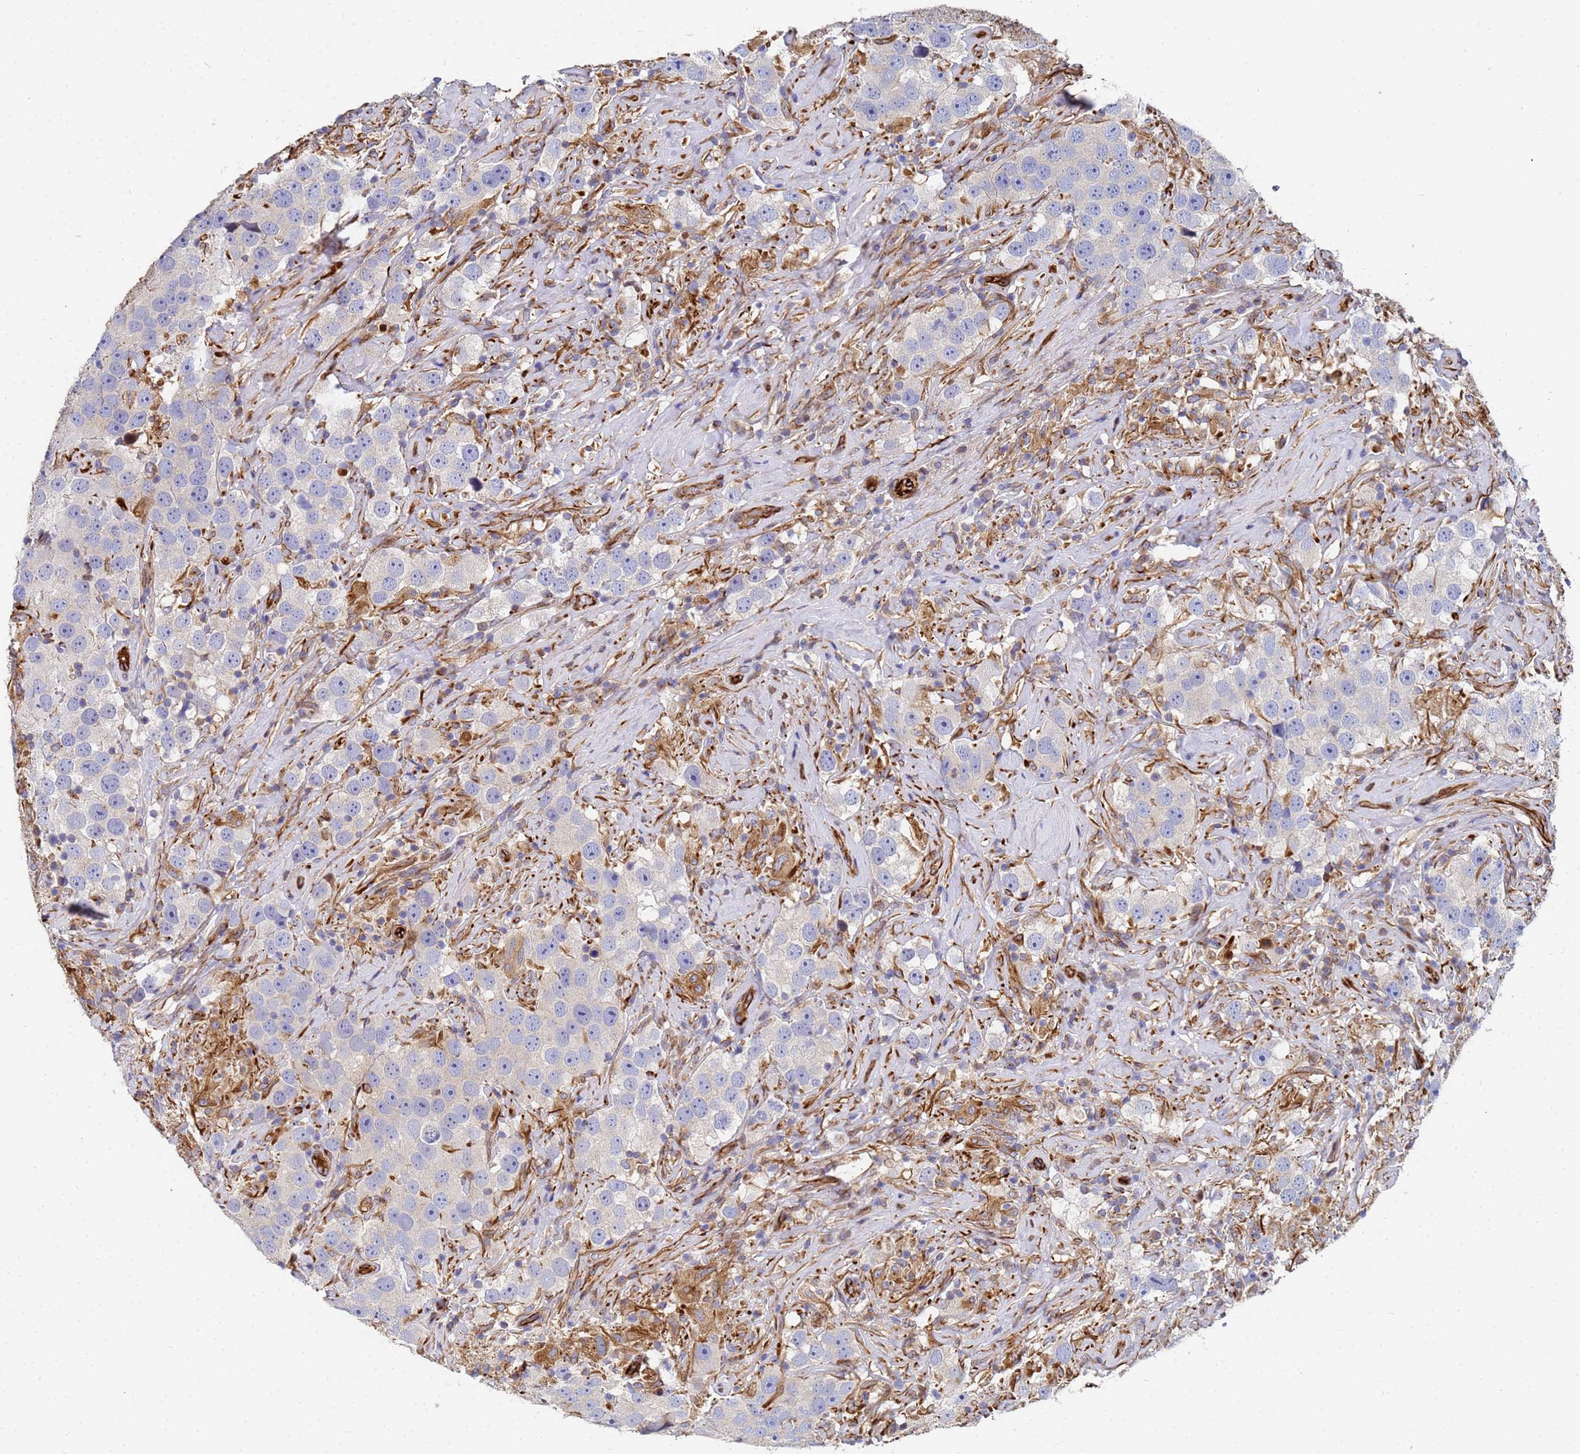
{"staining": {"intensity": "negative", "quantity": "none", "location": "none"}, "tissue": "testis cancer", "cell_type": "Tumor cells", "image_type": "cancer", "snomed": [{"axis": "morphology", "description": "Seminoma, NOS"}, {"axis": "topography", "description": "Testis"}], "caption": "This is an immunohistochemistry (IHC) histopathology image of testis seminoma. There is no positivity in tumor cells.", "gene": "SYT13", "patient": {"sex": "male", "age": 49}}